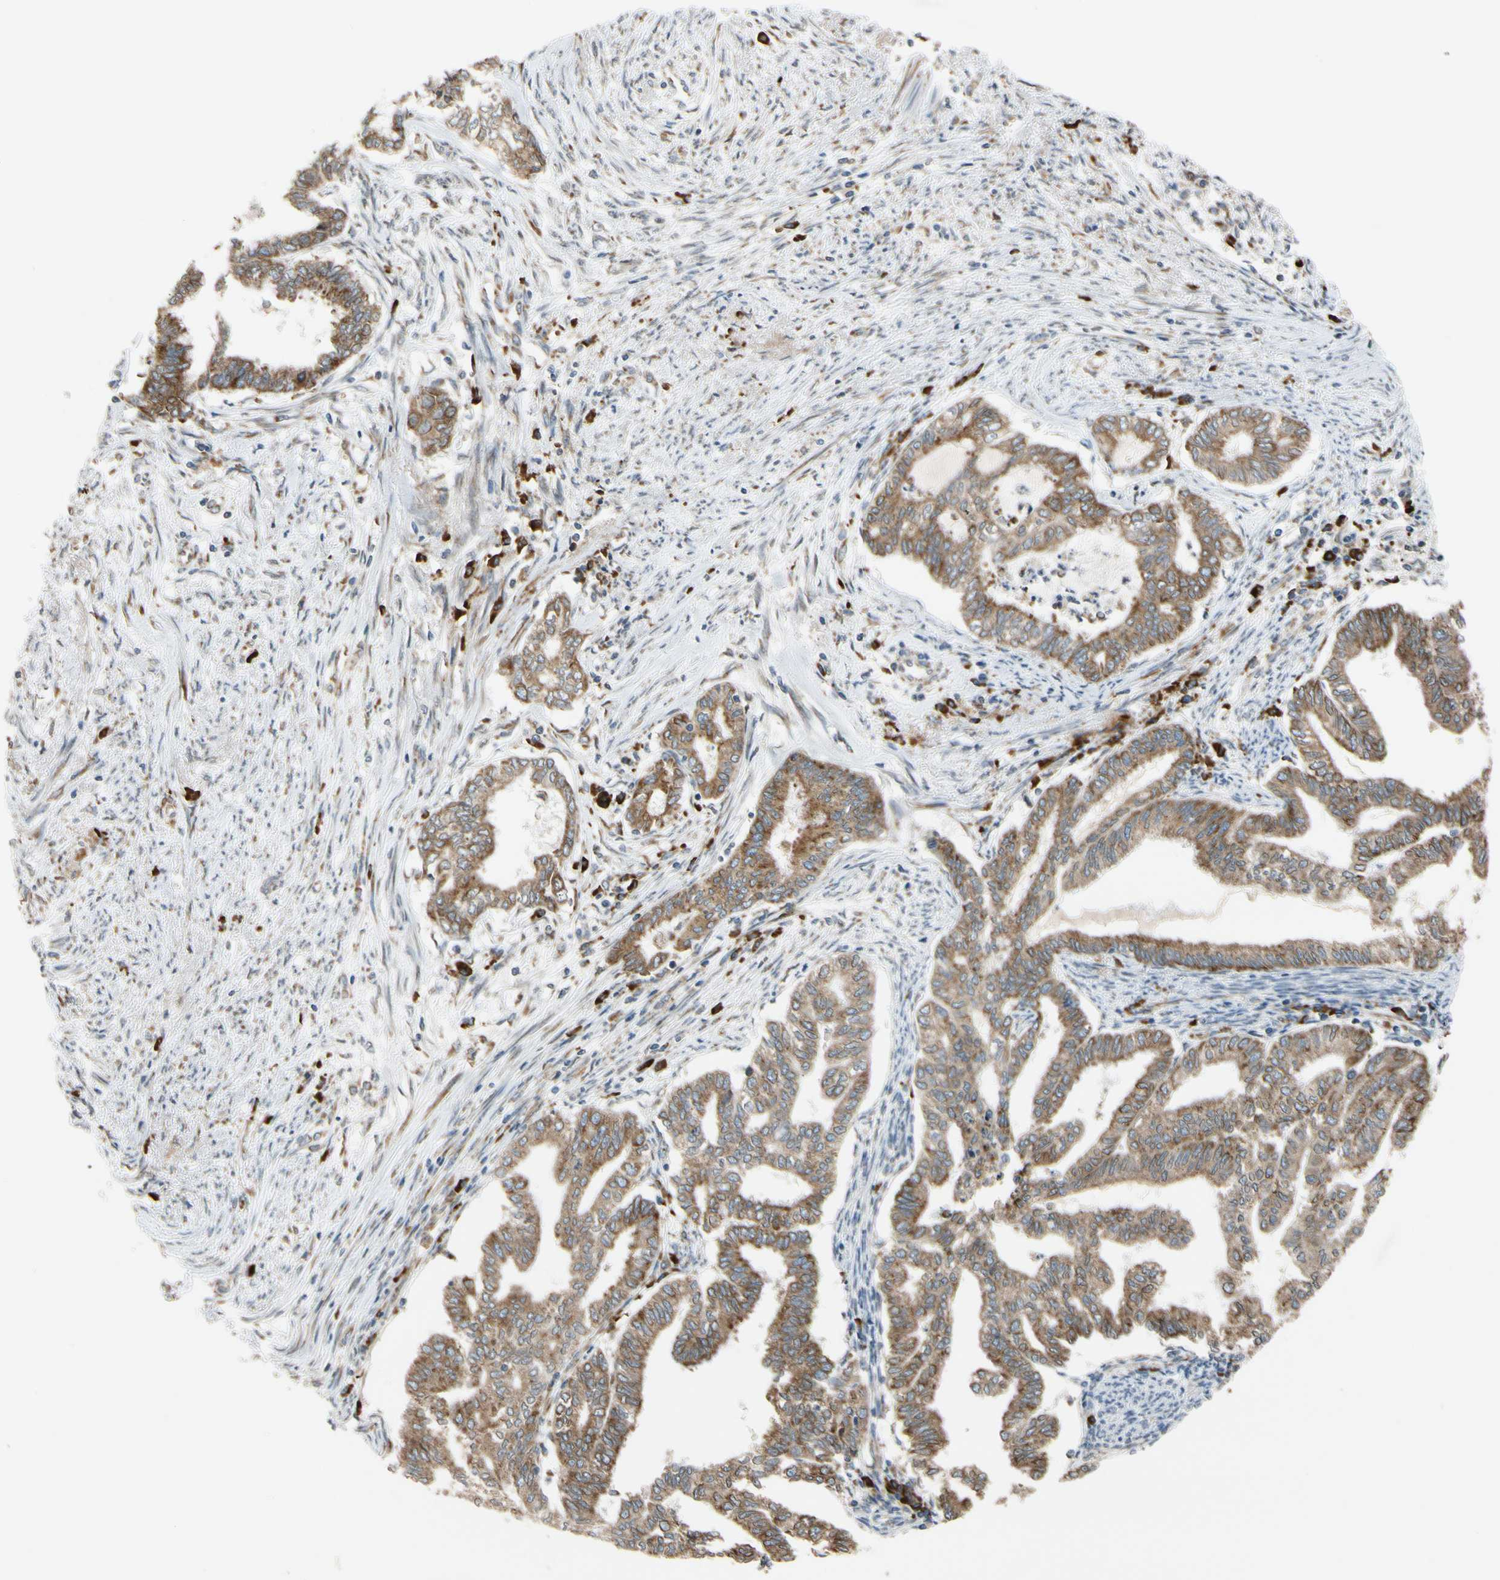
{"staining": {"intensity": "moderate", "quantity": ">75%", "location": "cytoplasmic/membranous"}, "tissue": "endometrial cancer", "cell_type": "Tumor cells", "image_type": "cancer", "snomed": [{"axis": "morphology", "description": "Adenocarcinoma, NOS"}, {"axis": "topography", "description": "Endometrium"}], "caption": "Immunohistochemical staining of human adenocarcinoma (endometrial) exhibits medium levels of moderate cytoplasmic/membranous protein staining in approximately >75% of tumor cells.", "gene": "RPN2", "patient": {"sex": "female", "age": 79}}